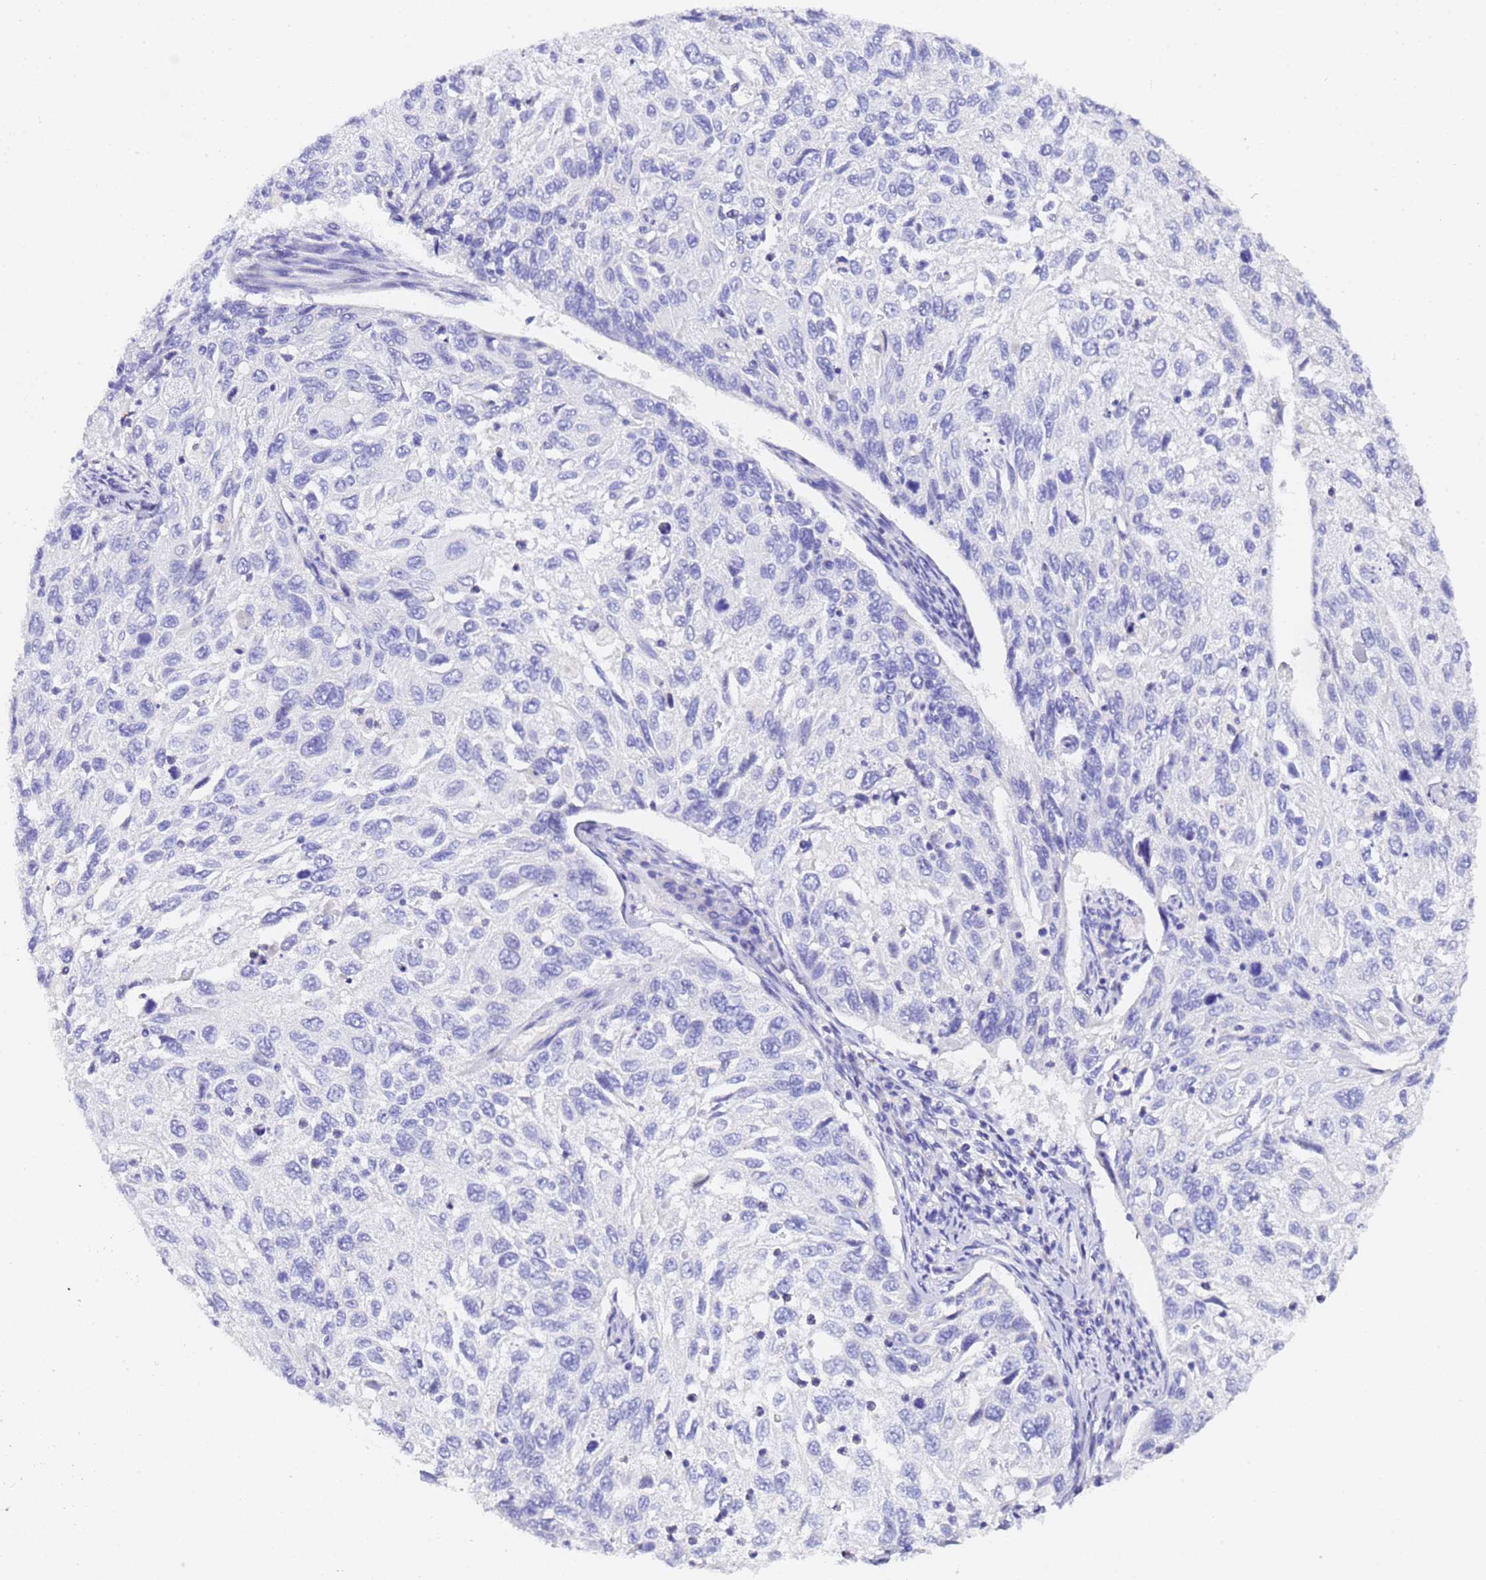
{"staining": {"intensity": "negative", "quantity": "none", "location": "none"}, "tissue": "cervical cancer", "cell_type": "Tumor cells", "image_type": "cancer", "snomed": [{"axis": "morphology", "description": "Squamous cell carcinoma, NOS"}, {"axis": "topography", "description": "Cervix"}], "caption": "The histopathology image shows no significant positivity in tumor cells of cervical cancer.", "gene": "GABRA1", "patient": {"sex": "female", "age": 70}}